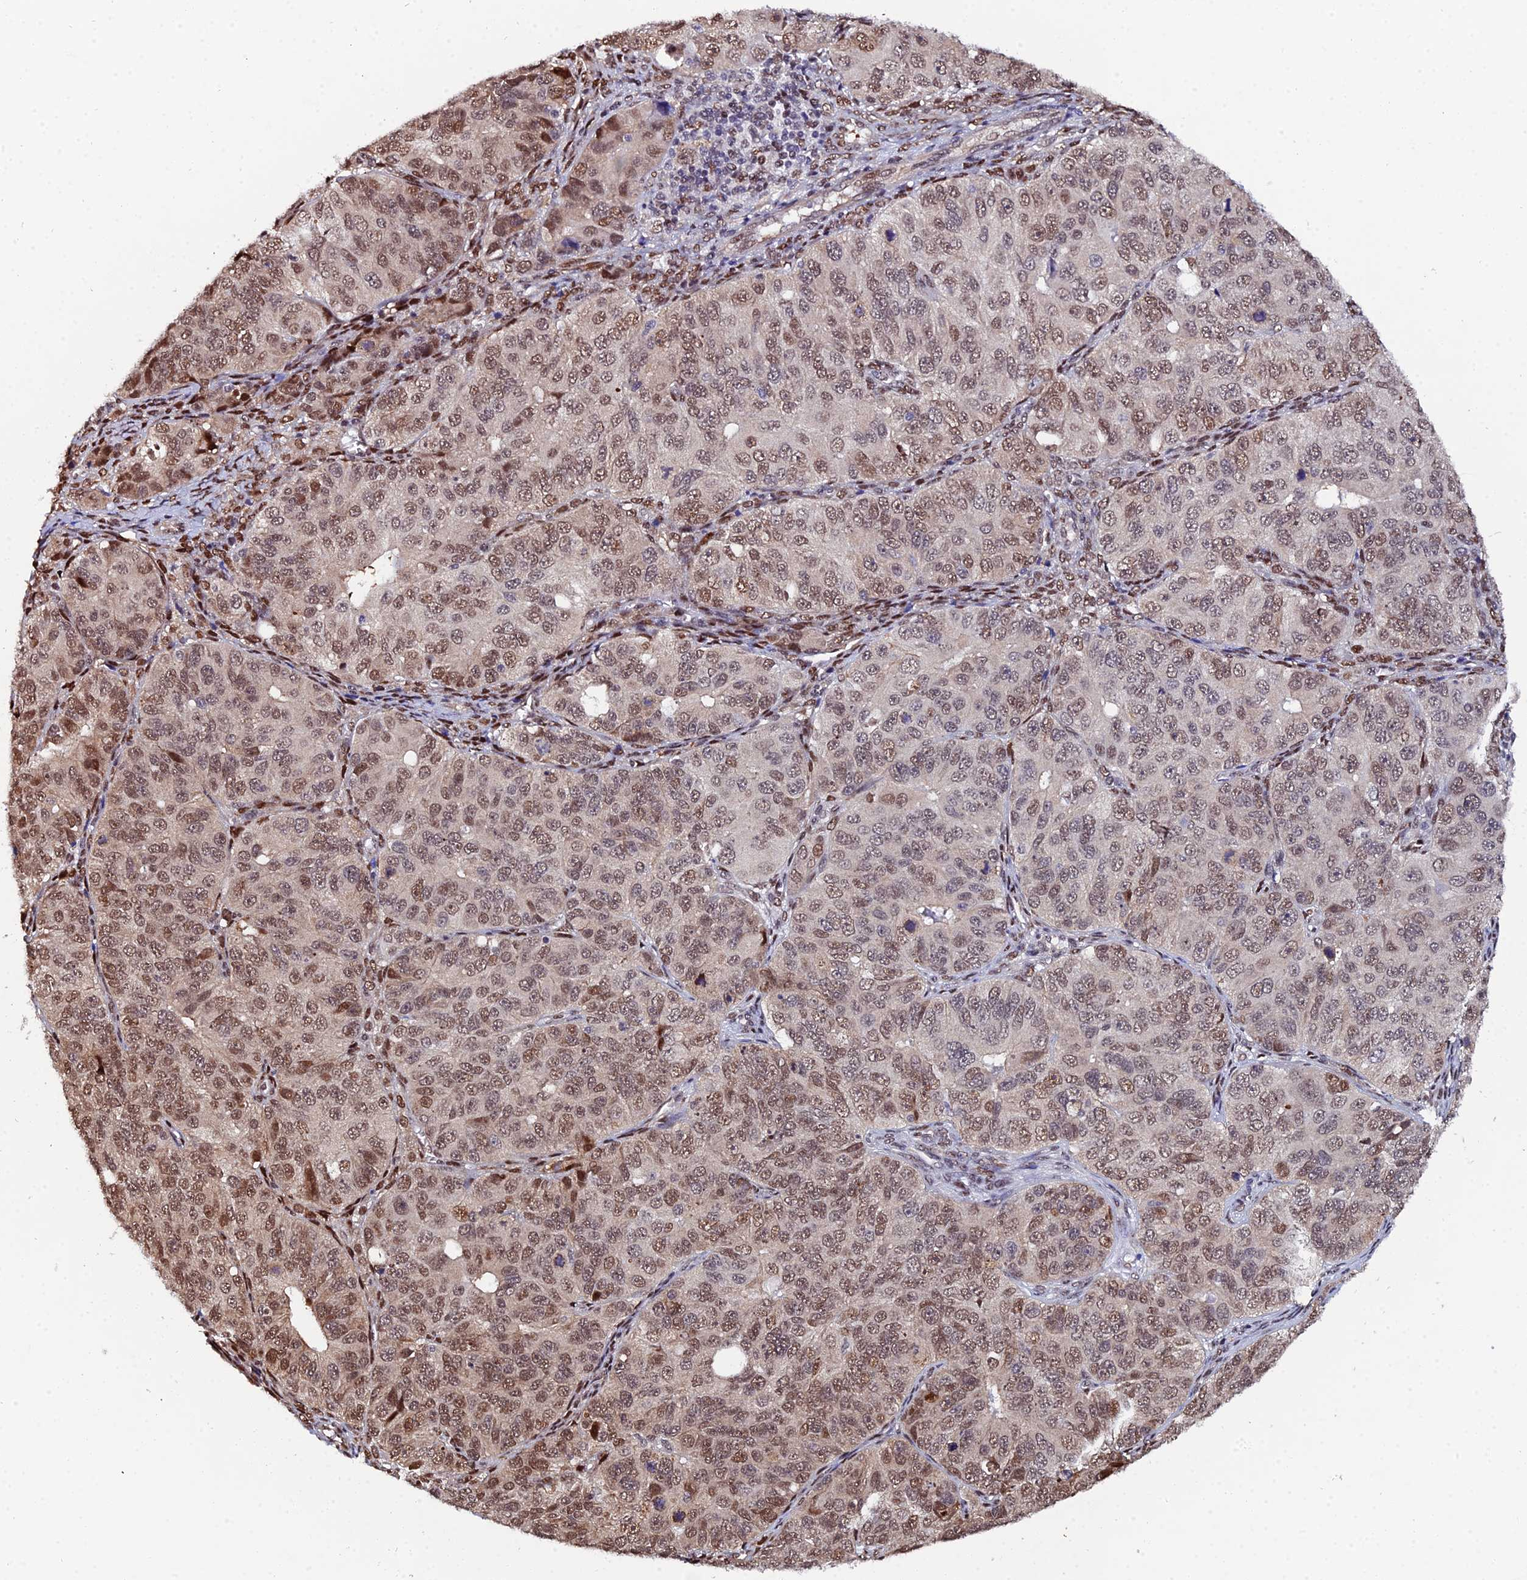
{"staining": {"intensity": "moderate", "quantity": ">75%", "location": "nuclear"}, "tissue": "ovarian cancer", "cell_type": "Tumor cells", "image_type": "cancer", "snomed": [{"axis": "morphology", "description": "Carcinoma, endometroid"}, {"axis": "topography", "description": "Ovary"}], "caption": "A histopathology image showing moderate nuclear staining in approximately >75% of tumor cells in ovarian endometroid carcinoma, as visualized by brown immunohistochemical staining.", "gene": "TIFA", "patient": {"sex": "female", "age": 51}}